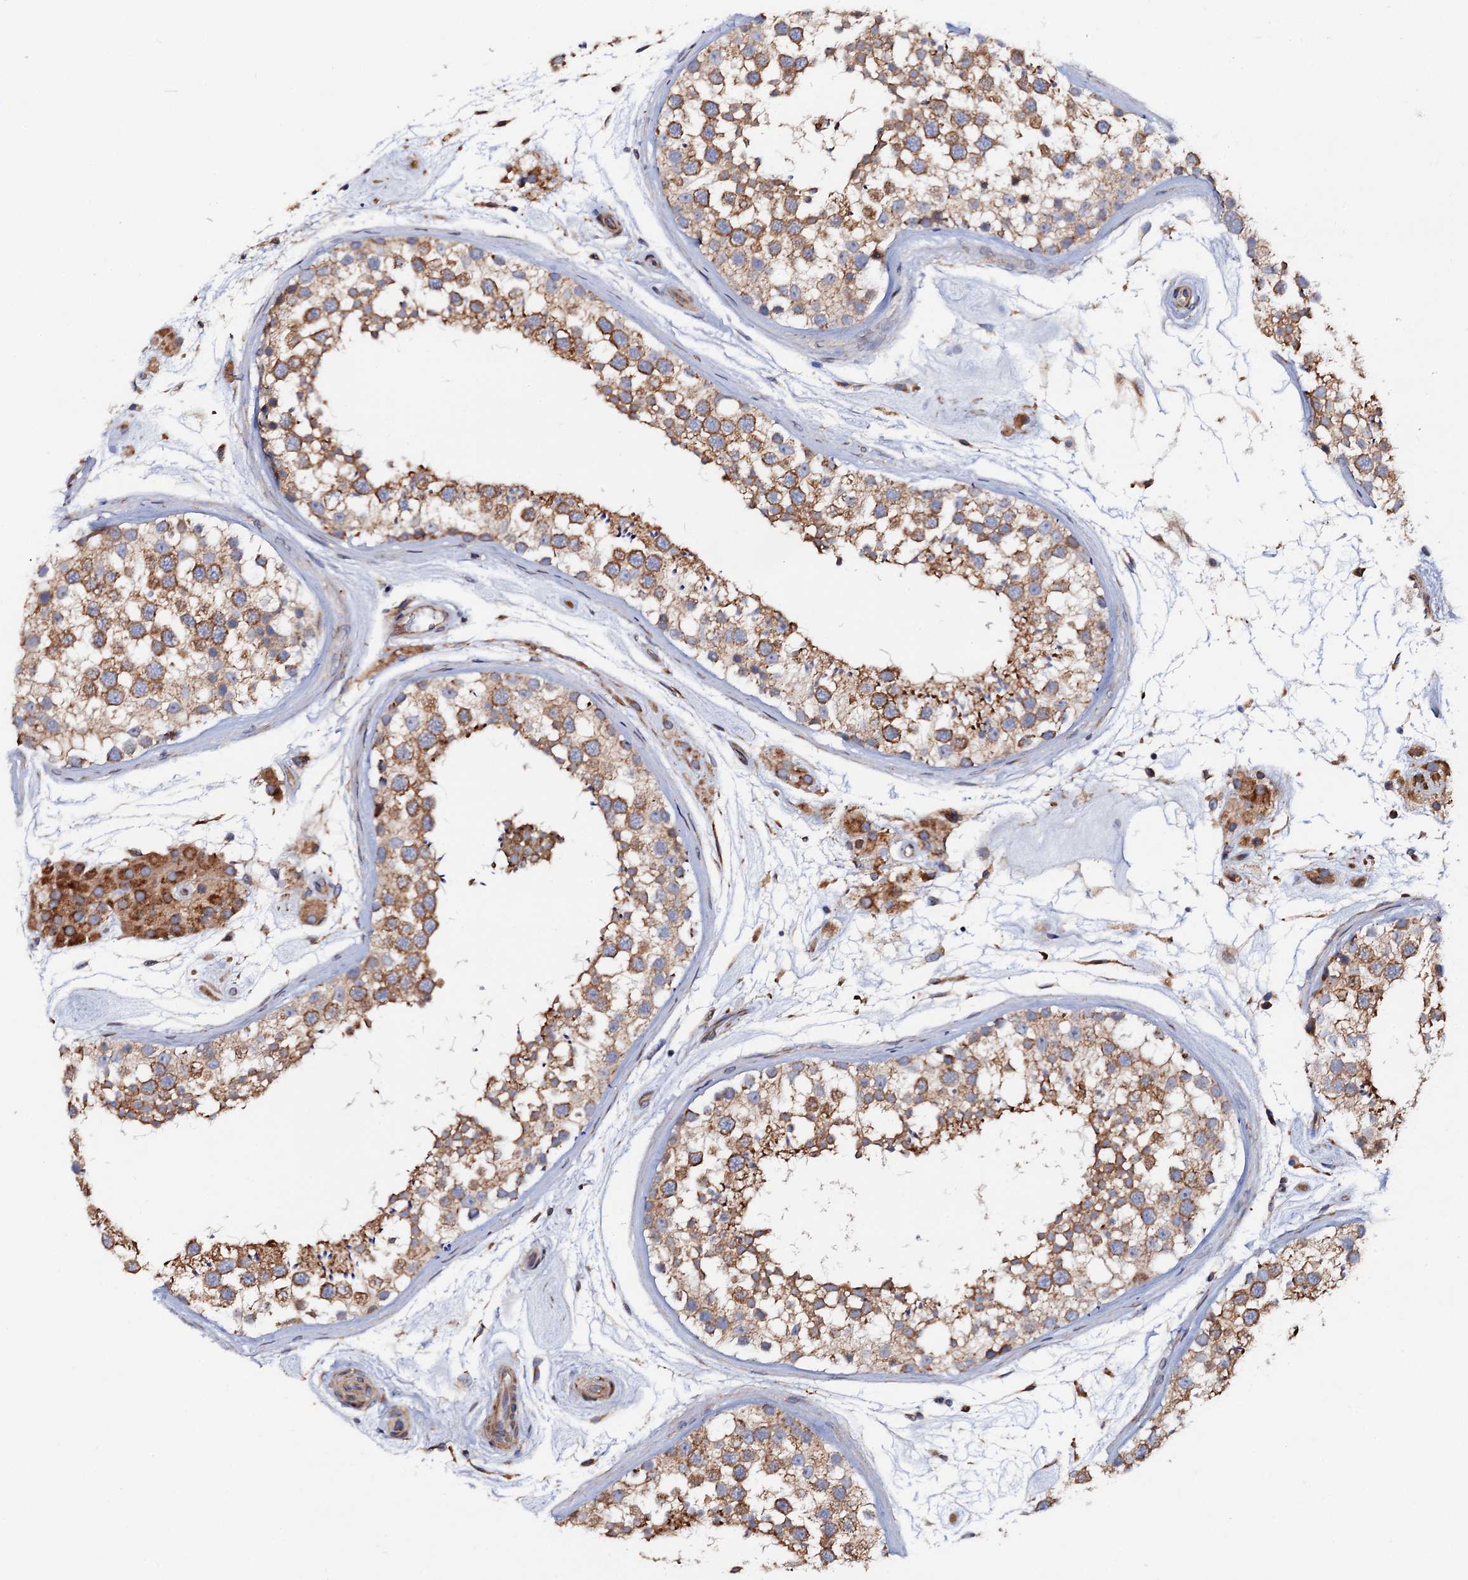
{"staining": {"intensity": "moderate", "quantity": ">75%", "location": "cytoplasmic/membranous"}, "tissue": "testis", "cell_type": "Cells in seminiferous ducts", "image_type": "normal", "snomed": [{"axis": "morphology", "description": "Normal tissue, NOS"}, {"axis": "topography", "description": "Testis"}], "caption": "Testis stained with immunohistochemistry (IHC) displays moderate cytoplasmic/membranous staining in about >75% of cells in seminiferous ducts.", "gene": "MRPL48", "patient": {"sex": "male", "age": 46}}